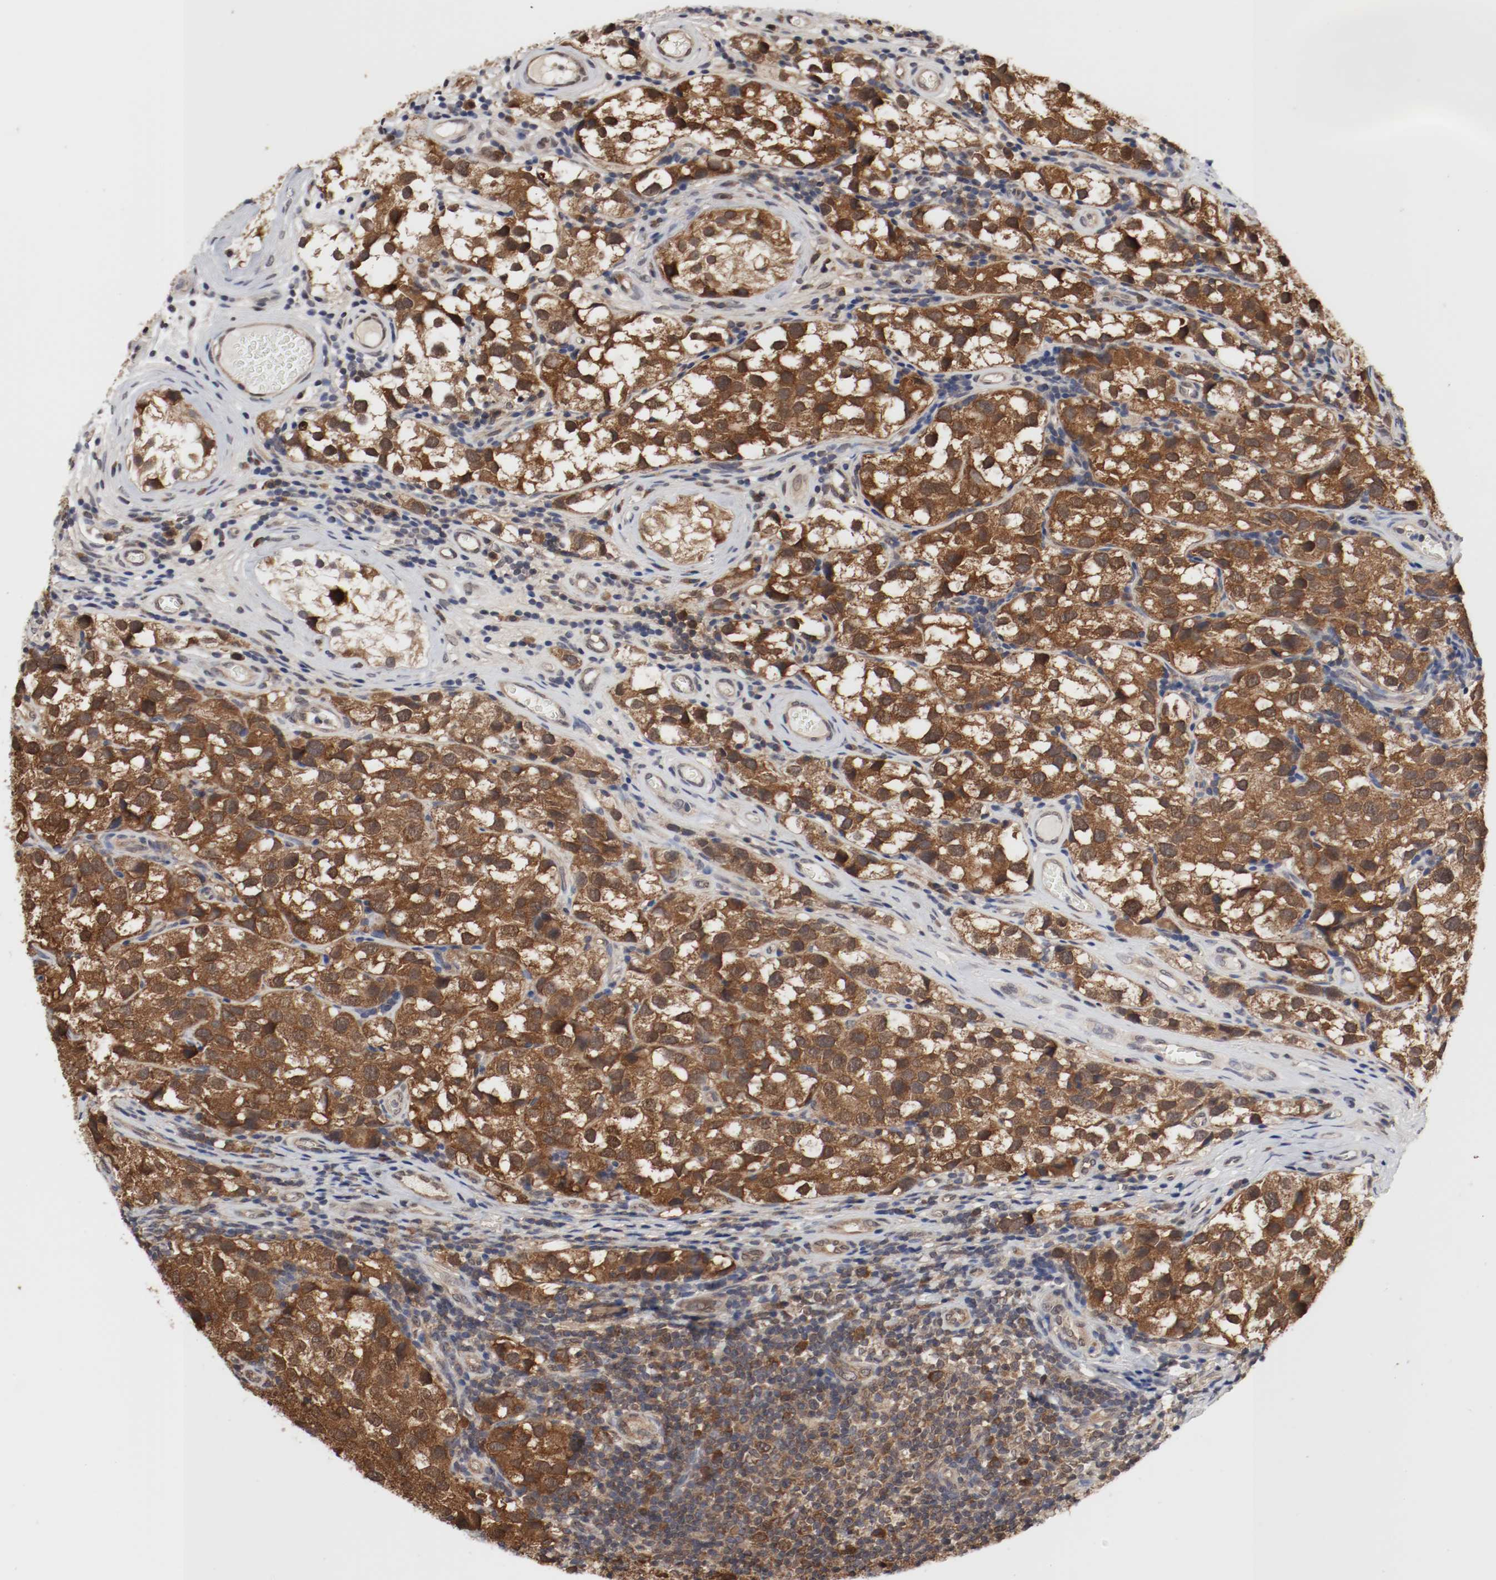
{"staining": {"intensity": "strong", "quantity": ">75%", "location": "cytoplasmic/membranous,nuclear"}, "tissue": "testis cancer", "cell_type": "Tumor cells", "image_type": "cancer", "snomed": [{"axis": "morphology", "description": "Seminoma, NOS"}, {"axis": "topography", "description": "Testis"}], "caption": "Seminoma (testis) stained for a protein reveals strong cytoplasmic/membranous and nuclear positivity in tumor cells.", "gene": "AFG3L2", "patient": {"sex": "male", "age": 39}}